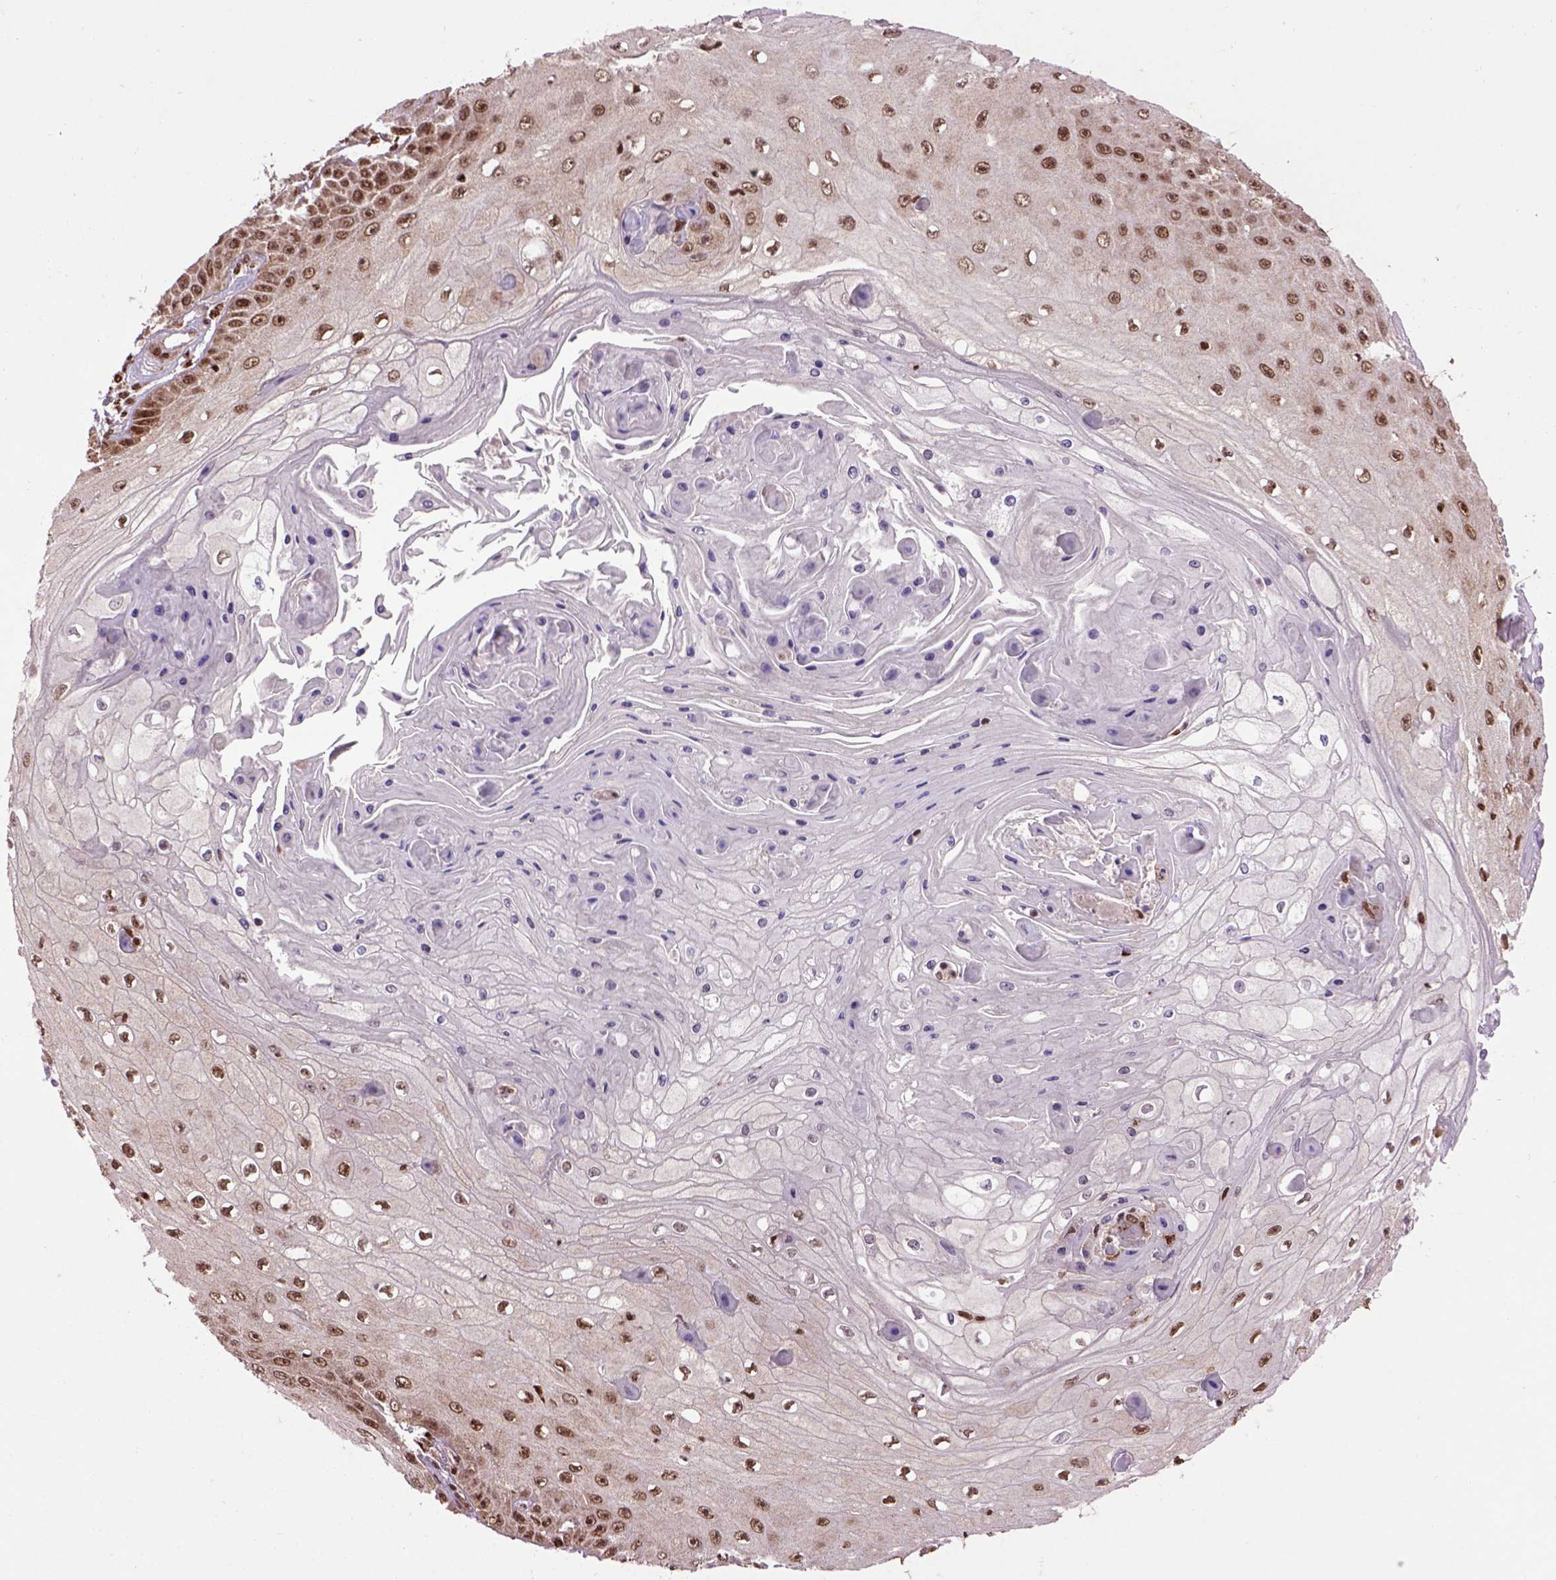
{"staining": {"intensity": "moderate", "quantity": "<25%", "location": "nuclear"}, "tissue": "skin cancer", "cell_type": "Tumor cells", "image_type": "cancer", "snomed": [{"axis": "morphology", "description": "Squamous cell carcinoma, NOS"}, {"axis": "topography", "description": "Skin"}], "caption": "Immunohistochemical staining of human skin cancer (squamous cell carcinoma) demonstrates moderate nuclear protein expression in about <25% of tumor cells.", "gene": "CELF1", "patient": {"sex": "male", "age": 70}}